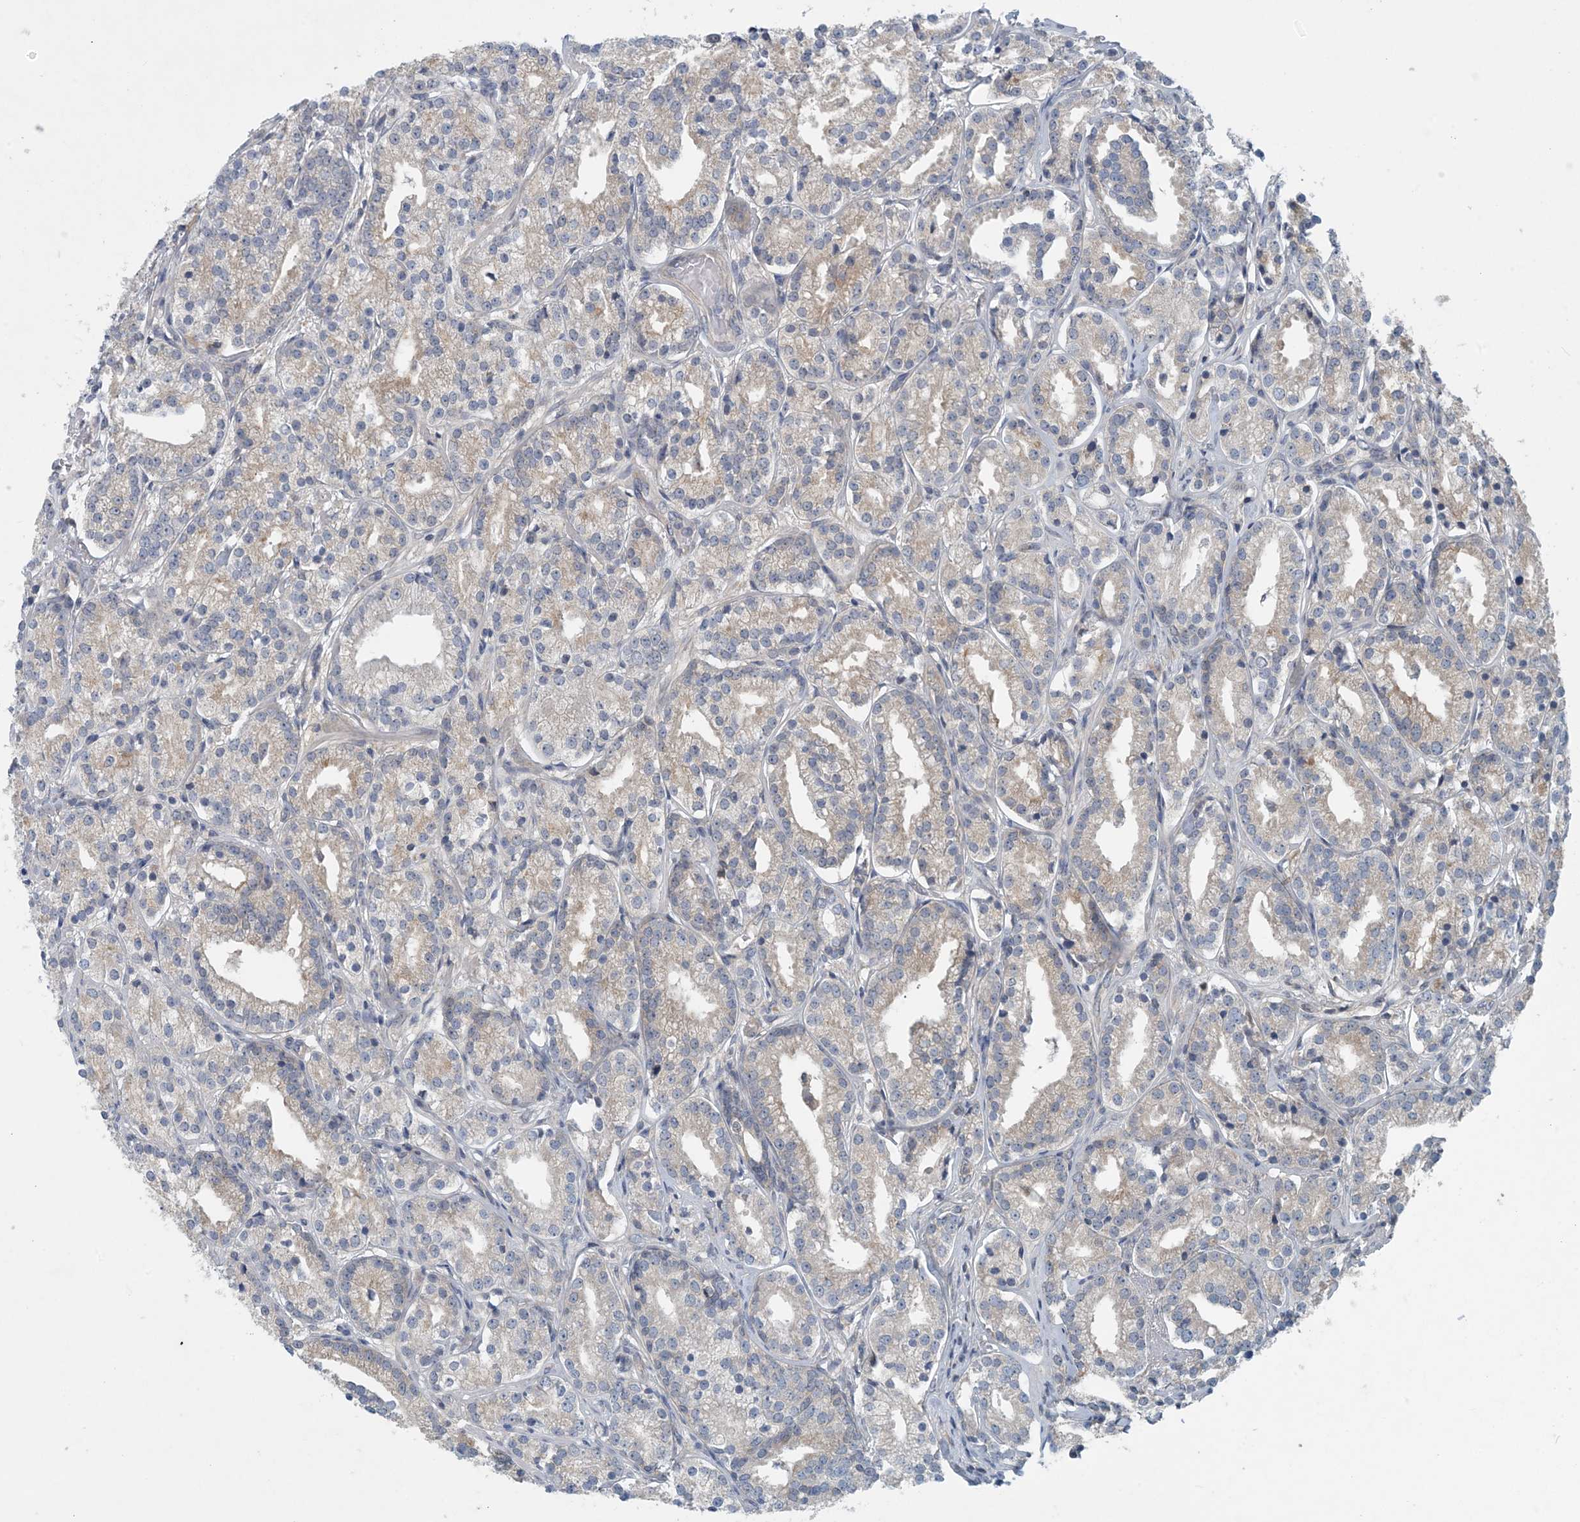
{"staining": {"intensity": "weak", "quantity": "25%-75%", "location": "cytoplasmic/membranous"}, "tissue": "prostate cancer", "cell_type": "Tumor cells", "image_type": "cancer", "snomed": [{"axis": "morphology", "description": "Adenocarcinoma, High grade"}, {"axis": "topography", "description": "Prostate"}], "caption": "Brown immunohistochemical staining in adenocarcinoma (high-grade) (prostate) exhibits weak cytoplasmic/membranous positivity in about 25%-75% of tumor cells.", "gene": "HIKESHI", "patient": {"sex": "male", "age": 69}}